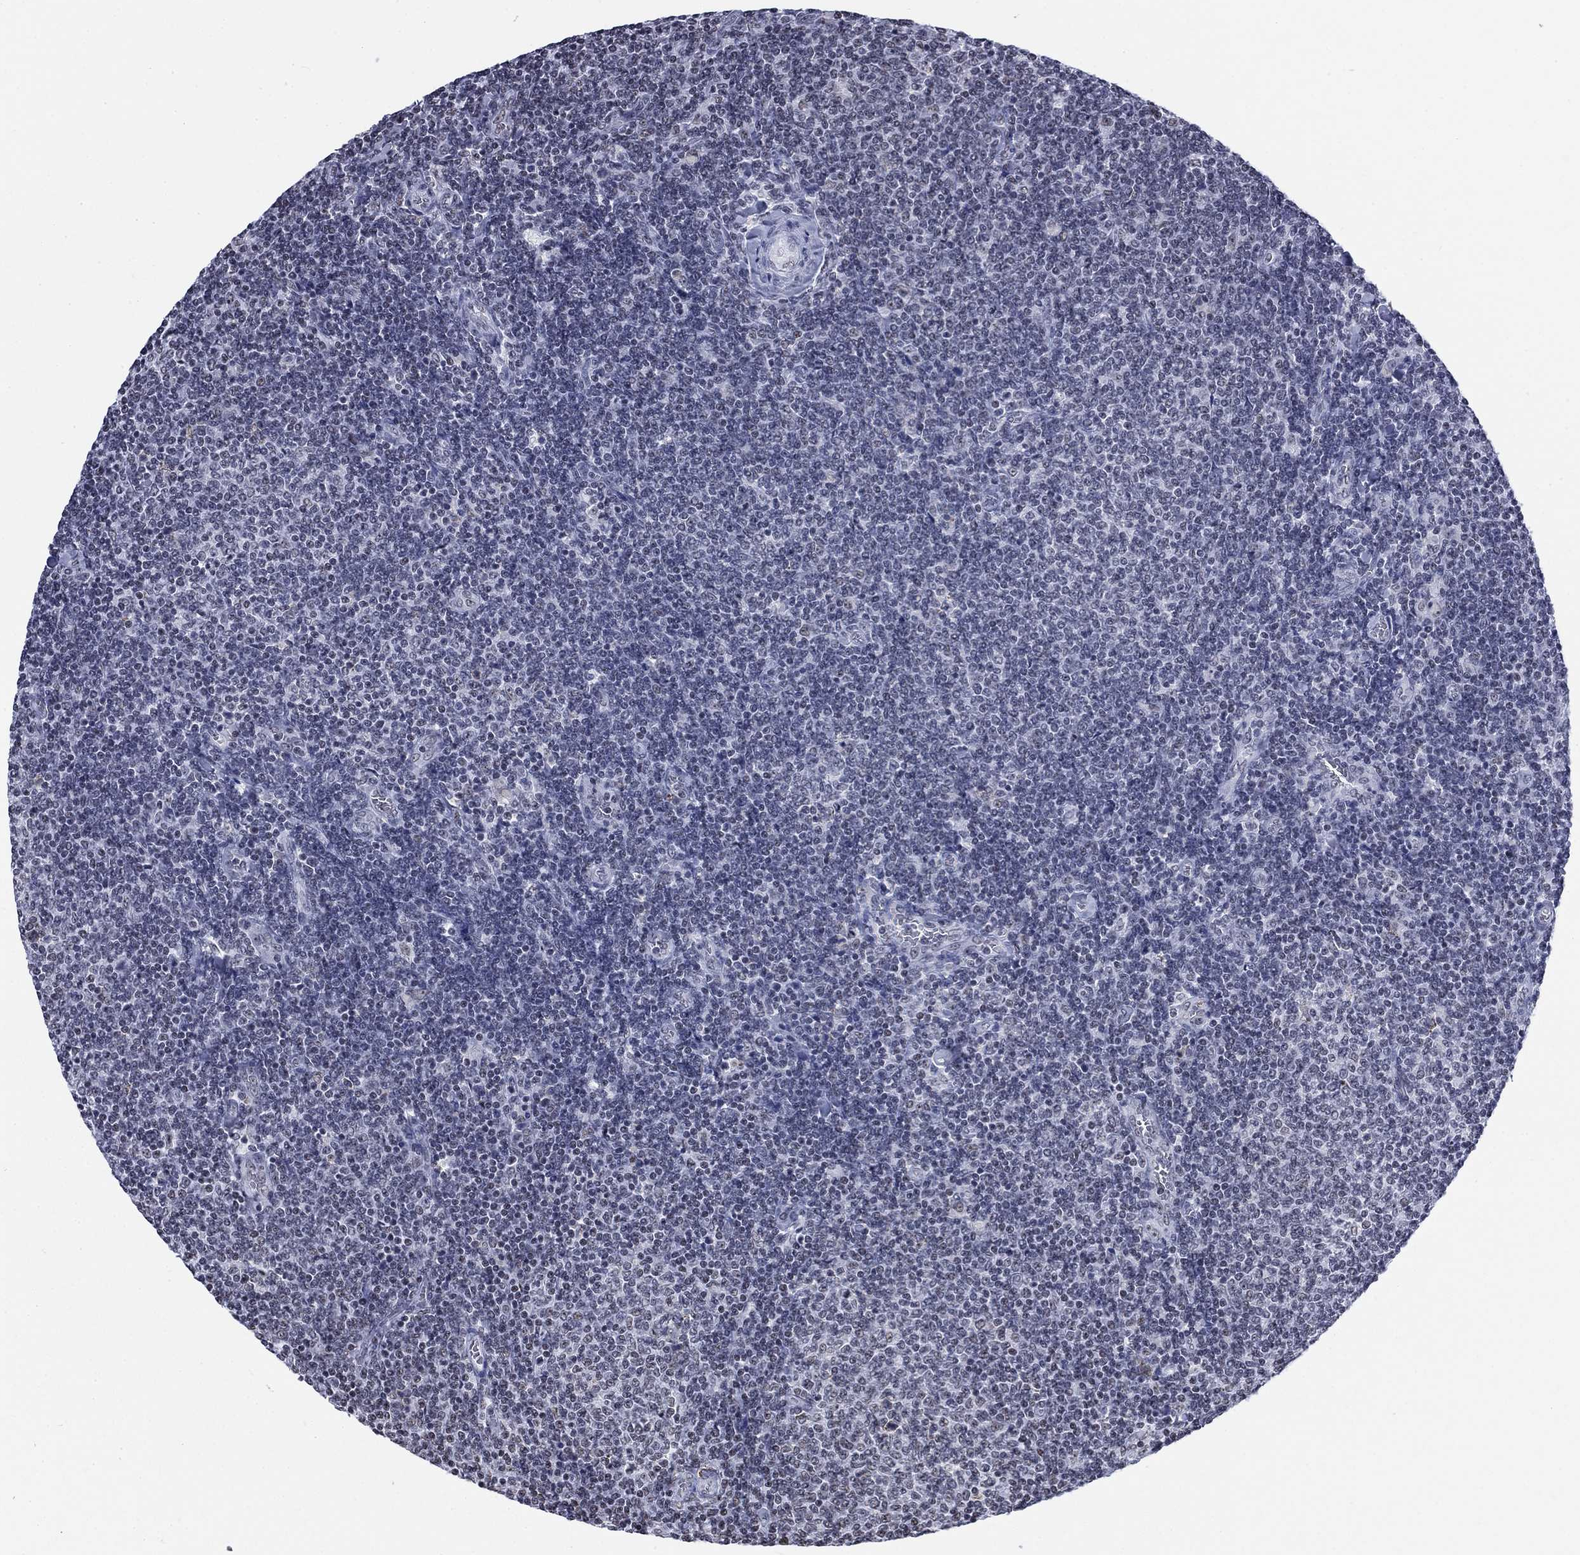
{"staining": {"intensity": "negative", "quantity": "none", "location": "none"}, "tissue": "lymphoma", "cell_type": "Tumor cells", "image_type": "cancer", "snomed": [{"axis": "morphology", "description": "Malignant lymphoma, non-Hodgkin's type, Low grade"}, {"axis": "topography", "description": "Lymph node"}], "caption": "Tumor cells are negative for brown protein staining in lymphoma.", "gene": "CSRNP3", "patient": {"sex": "male", "age": 52}}